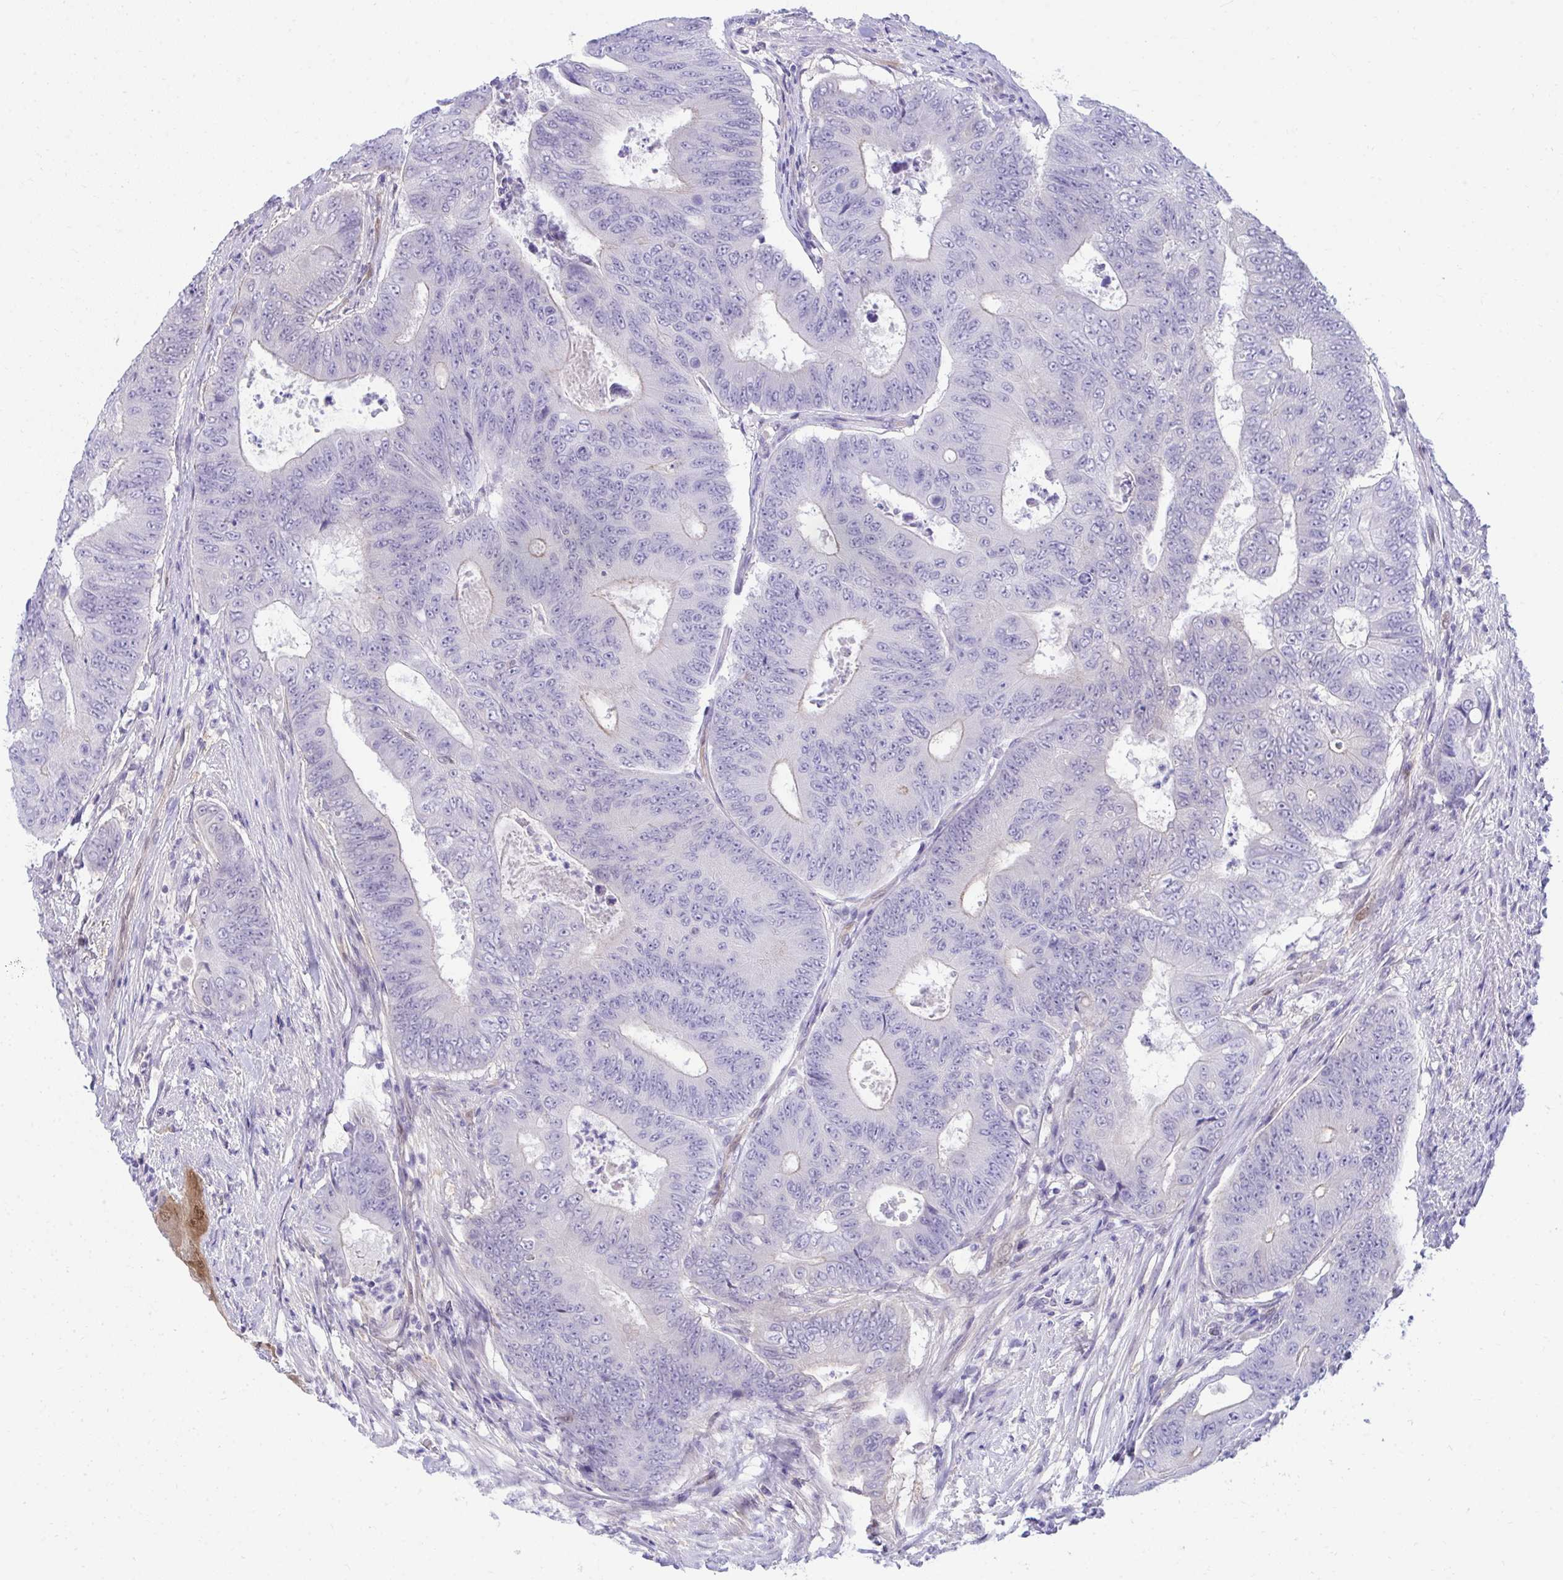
{"staining": {"intensity": "negative", "quantity": "none", "location": "none"}, "tissue": "colorectal cancer", "cell_type": "Tumor cells", "image_type": "cancer", "snomed": [{"axis": "morphology", "description": "Adenocarcinoma, NOS"}, {"axis": "topography", "description": "Colon"}], "caption": "Immunohistochemistry histopathology image of neoplastic tissue: human colorectal cancer (adenocarcinoma) stained with DAB exhibits no significant protein expression in tumor cells. The staining was performed using DAB (3,3'-diaminobenzidine) to visualize the protein expression in brown, while the nuclei were stained in blue with hematoxylin (Magnification: 20x).", "gene": "PGM2L1", "patient": {"sex": "female", "age": 48}}